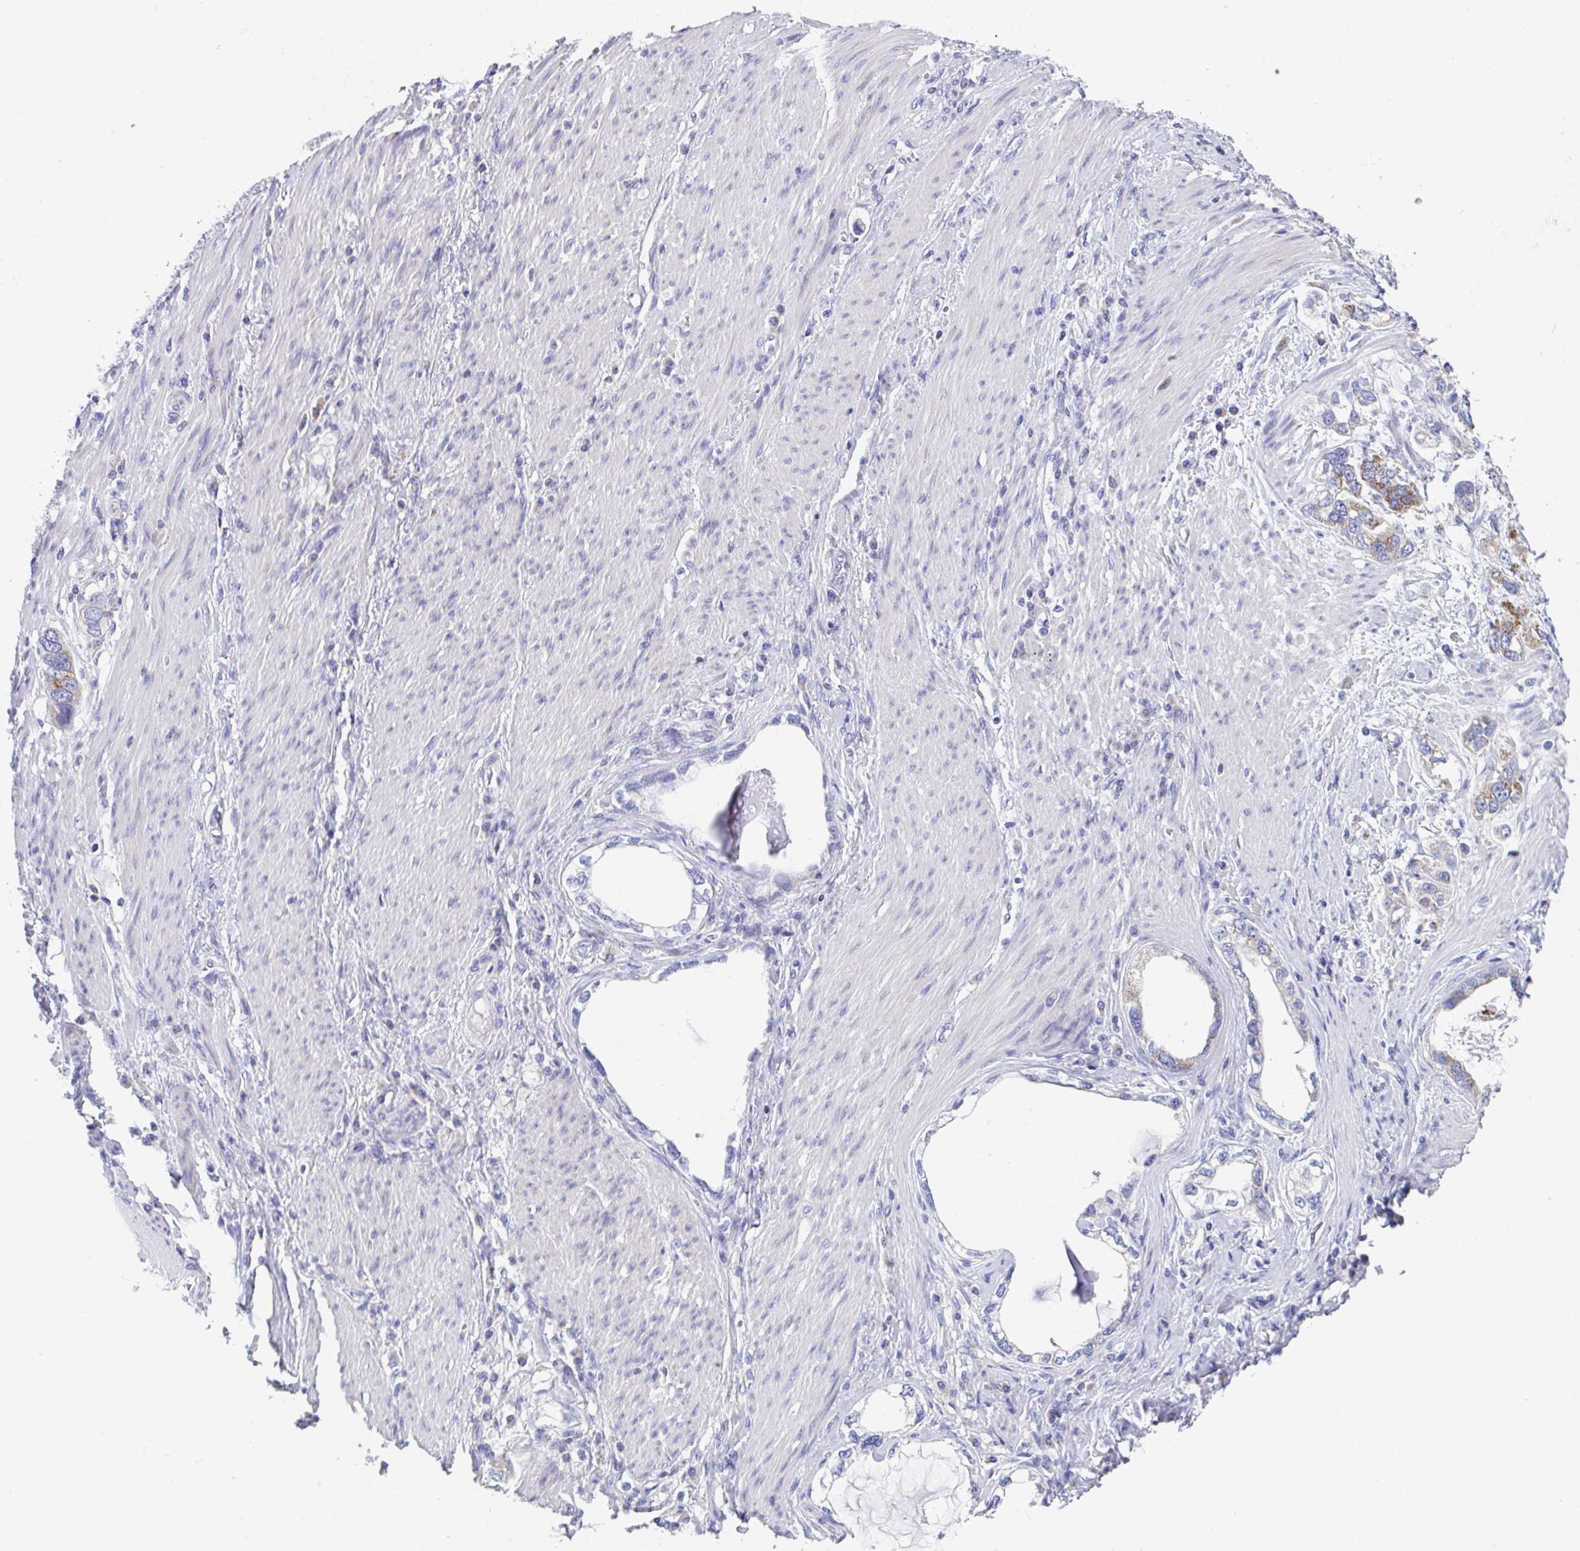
{"staining": {"intensity": "moderate", "quantity": ">75%", "location": "cytoplasmic/membranous"}, "tissue": "stomach cancer", "cell_type": "Tumor cells", "image_type": "cancer", "snomed": [{"axis": "morphology", "description": "Adenocarcinoma, NOS"}, {"axis": "topography", "description": "Stomach, lower"}], "caption": "Protein staining reveals moderate cytoplasmic/membranous staining in approximately >75% of tumor cells in stomach cancer (adenocarcinoma).", "gene": "MIA3", "patient": {"sex": "female", "age": 93}}